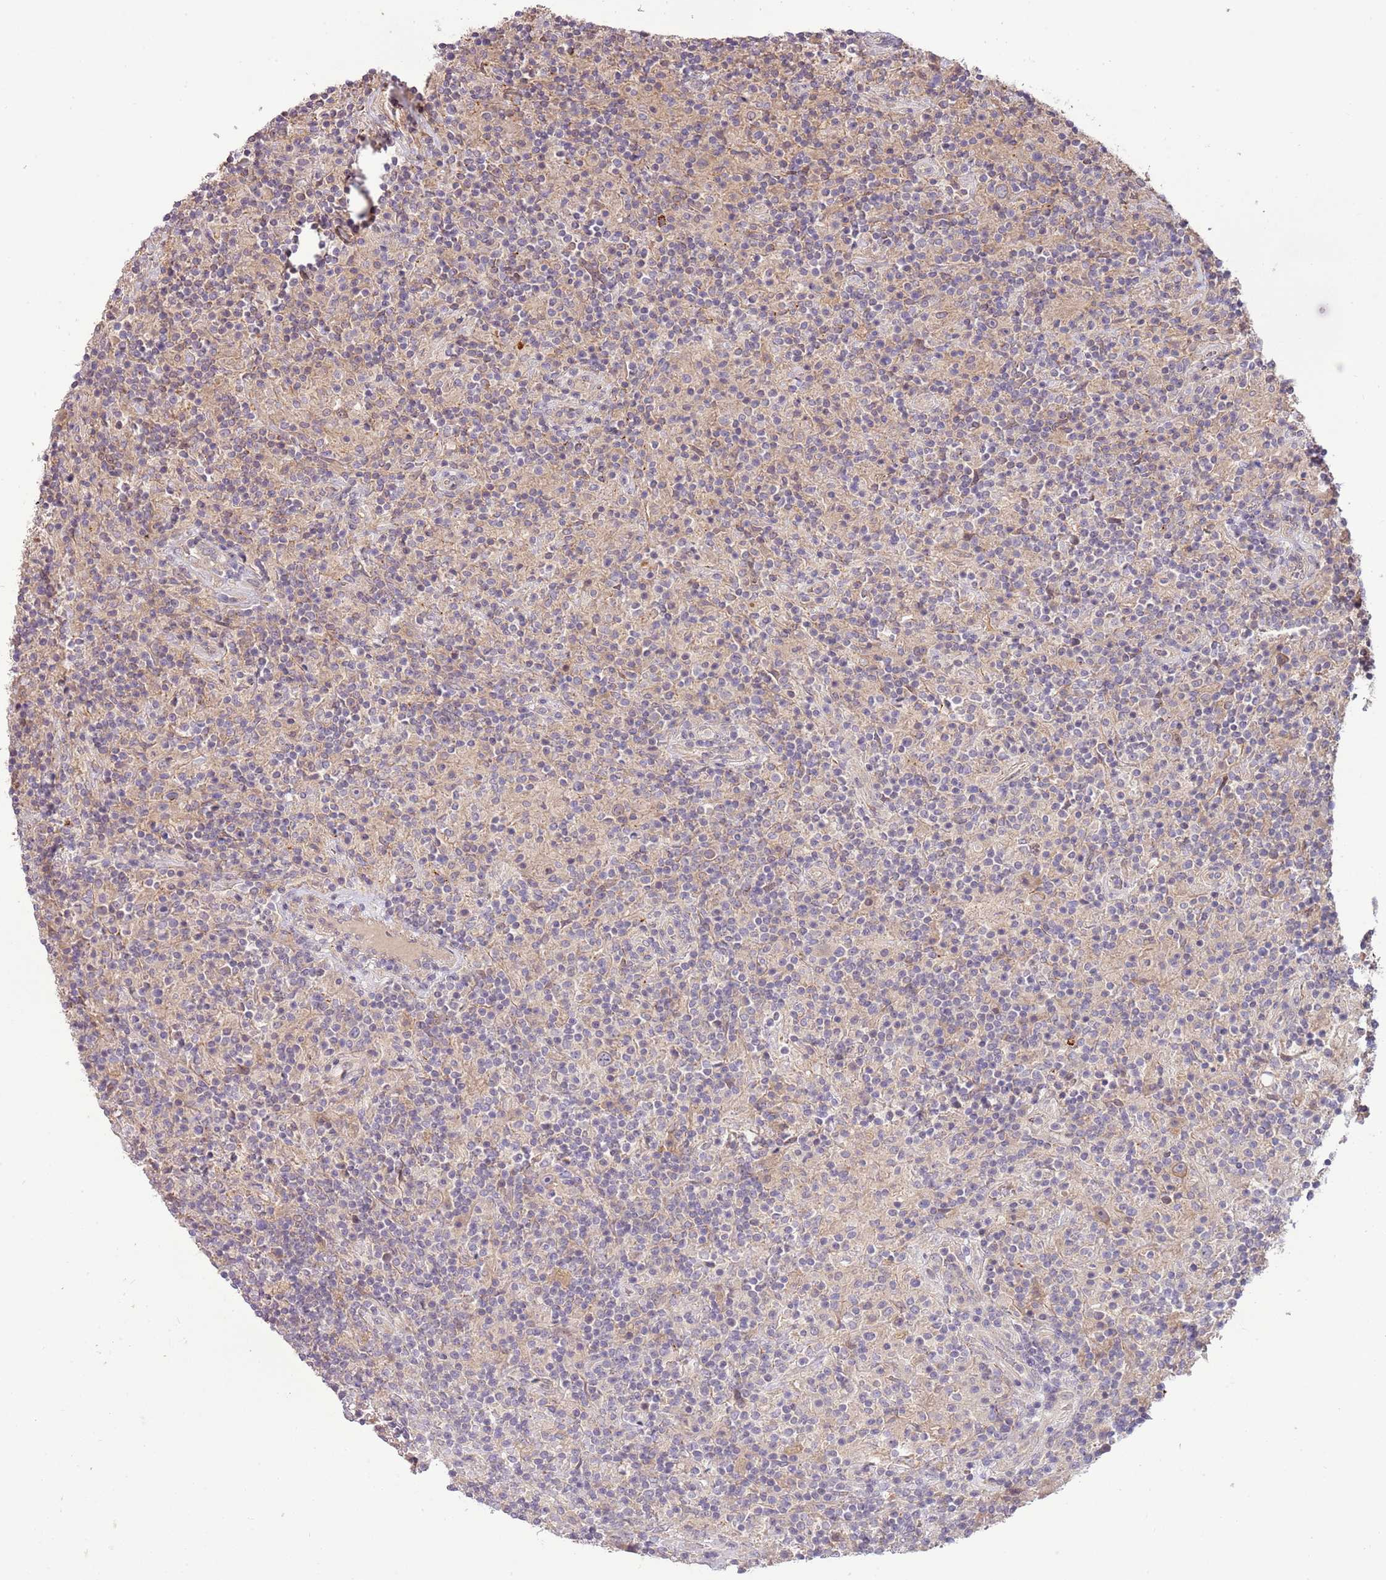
{"staining": {"intensity": "negative", "quantity": "none", "location": "none"}, "tissue": "lymphoma", "cell_type": "Tumor cells", "image_type": "cancer", "snomed": [{"axis": "morphology", "description": "Hodgkin's disease, NOS"}, {"axis": "topography", "description": "Lymph node"}], "caption": "Human Hodgkin's disease stained for a protein using immunohistochemistry (IHC) demonstrates no positivity in tumor cells.", "gene": "RNF128", "patient": {"sex": "male", "age": 70}}